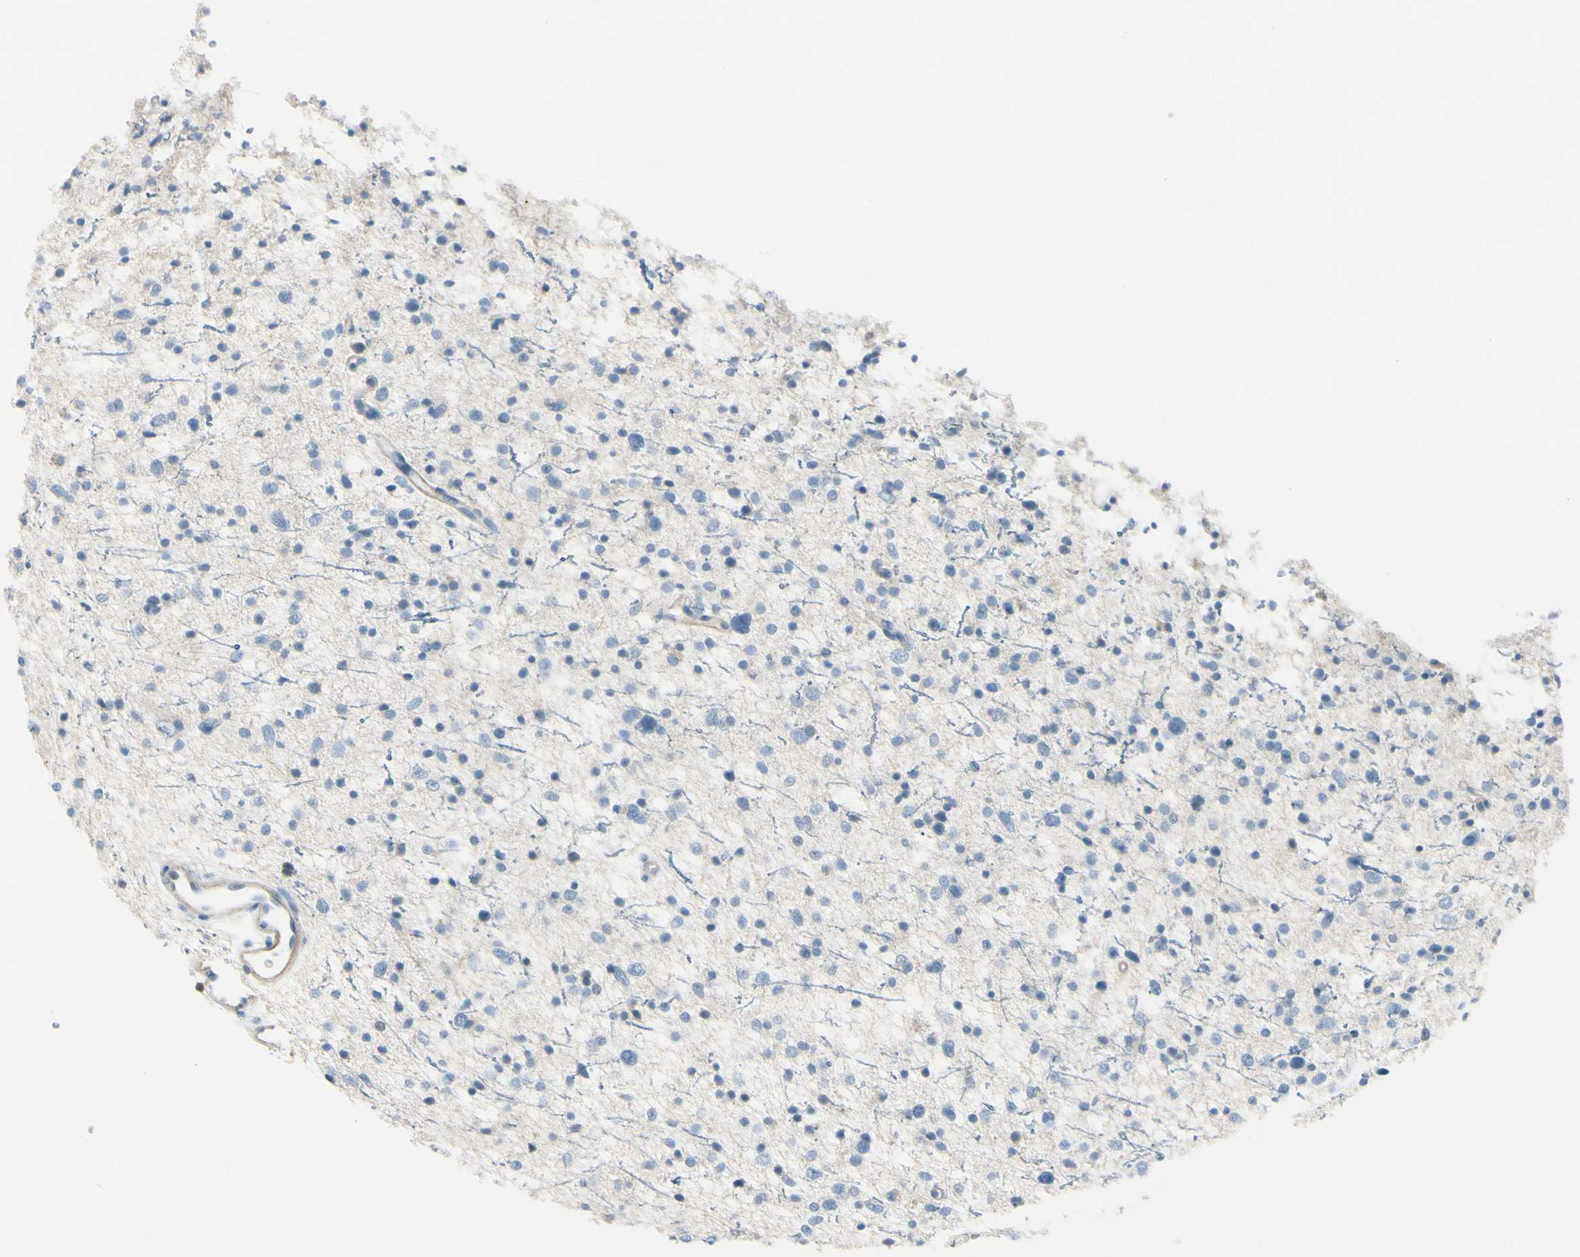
{"staining": {"intensity": "negative", "quantity": "none", "location": "none"}, "tissue": "glioma", "cell_type": "Tumor cells", "image_type": "cancer", "snomed": [{"axis": "morphology", "description": "Glioma, malignant, Low grade"}, {"axis": "topography", "description": "Brain"}], "caption": "Immunohistochemistry photomicrograph of human glioma stained for a protein (brown), which reveals no expression in tumor cells.", "gene": "TRAF1", "patient": {"sex": "female", "age": 37}}